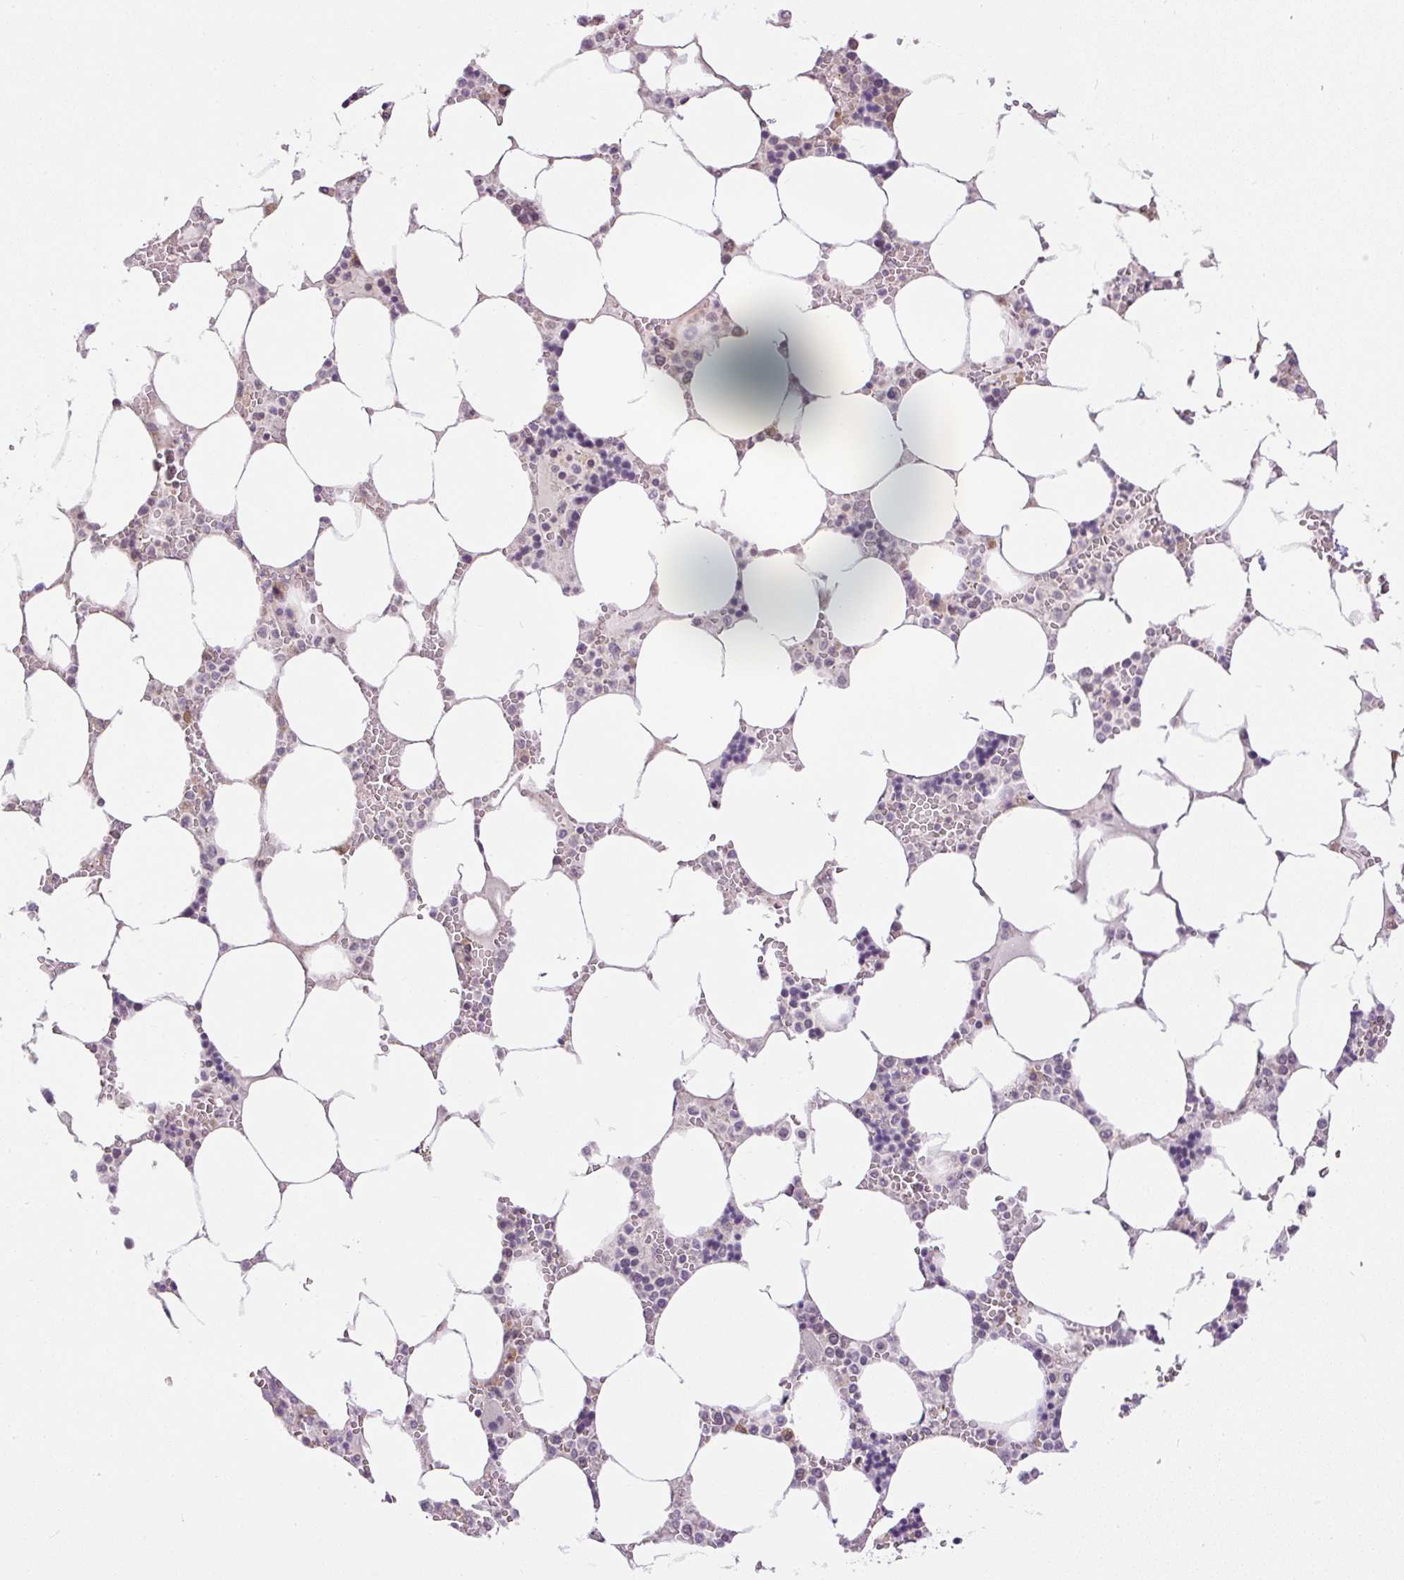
{"staining": {"intensity": "moderate", "quantity": "<25%", "location": "nuclear"}, "tissue": "bone marrow", "cell_type": "Hematopoietic cells", "image_type": "normal", "snomed": [{"axis": "morphology", "description": "Normal tissue, NOS"}, {"axis": "topography", "description": "Bone marrow"}], "caption": "A photomicrograph of bone marrow stained for a protein displays moderate nuclear brown staining in hematopoietic cells. The protein of interest is stained brown, and the nuclei are stained in blue (DAB (3,3'-diaminobenzidine) IHC with brightfield microscopy, high magnification).", "gene": "RACGAP1", "patient": {"sex": "male", "age": 64}}